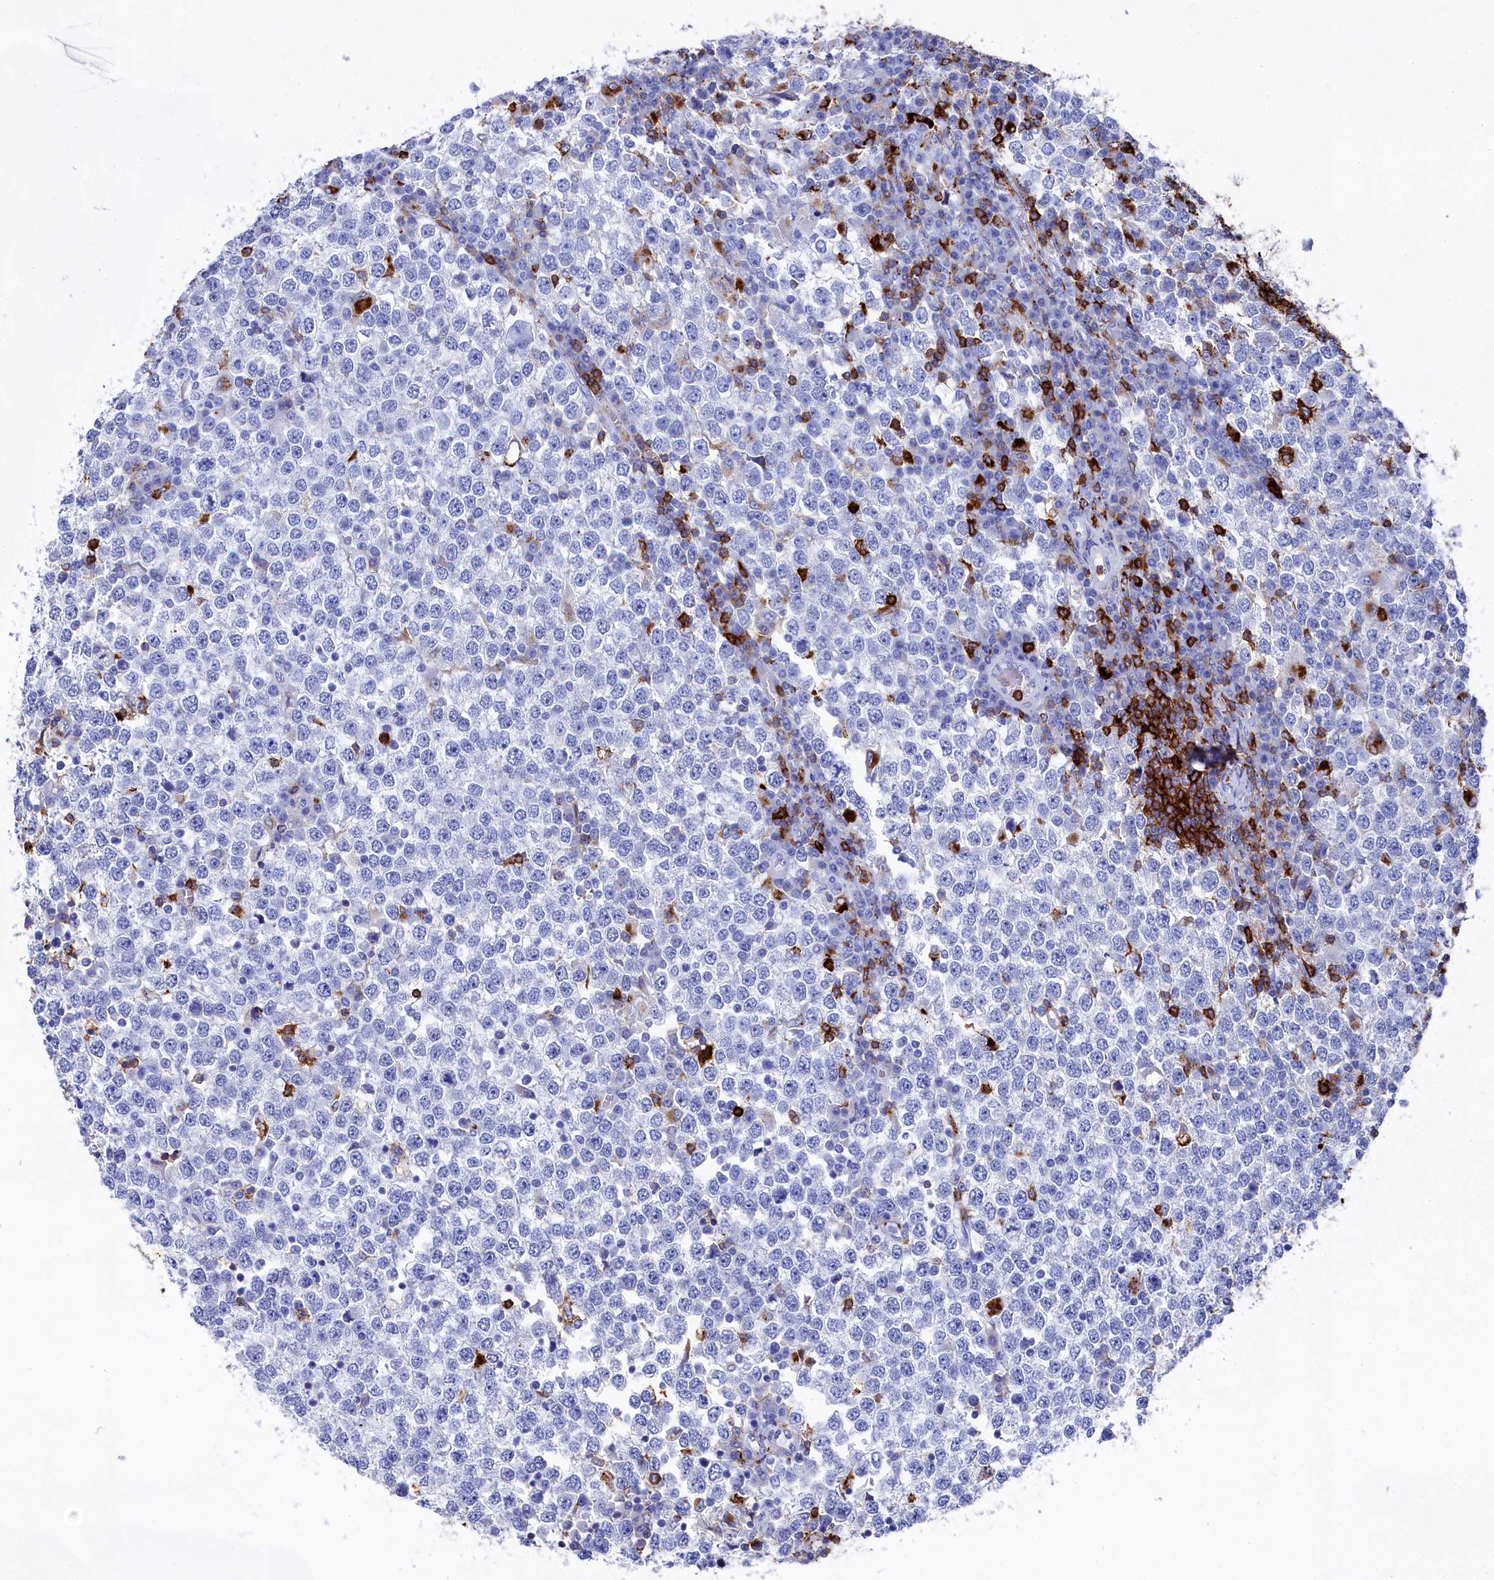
{"staining": {"intensity": "negative", "quantity": "none", "location": "none"}, "tissue": "testis cancer", "cell_type": "Tumor cells", "image_type": "cancer", "snomed": [{"axis": "morphology", "description": "Seminoma, NOS"}, {"axis": "topography", "description": "Testis"}], "caption": "IHC micrograph of neoplastic tissue: testis cancer (seminoma) stained with DAB exhibits no significant protein expression in tumor cells.", "gene": "PLAC8", "patient": {"sex": "male", "age": 65}}